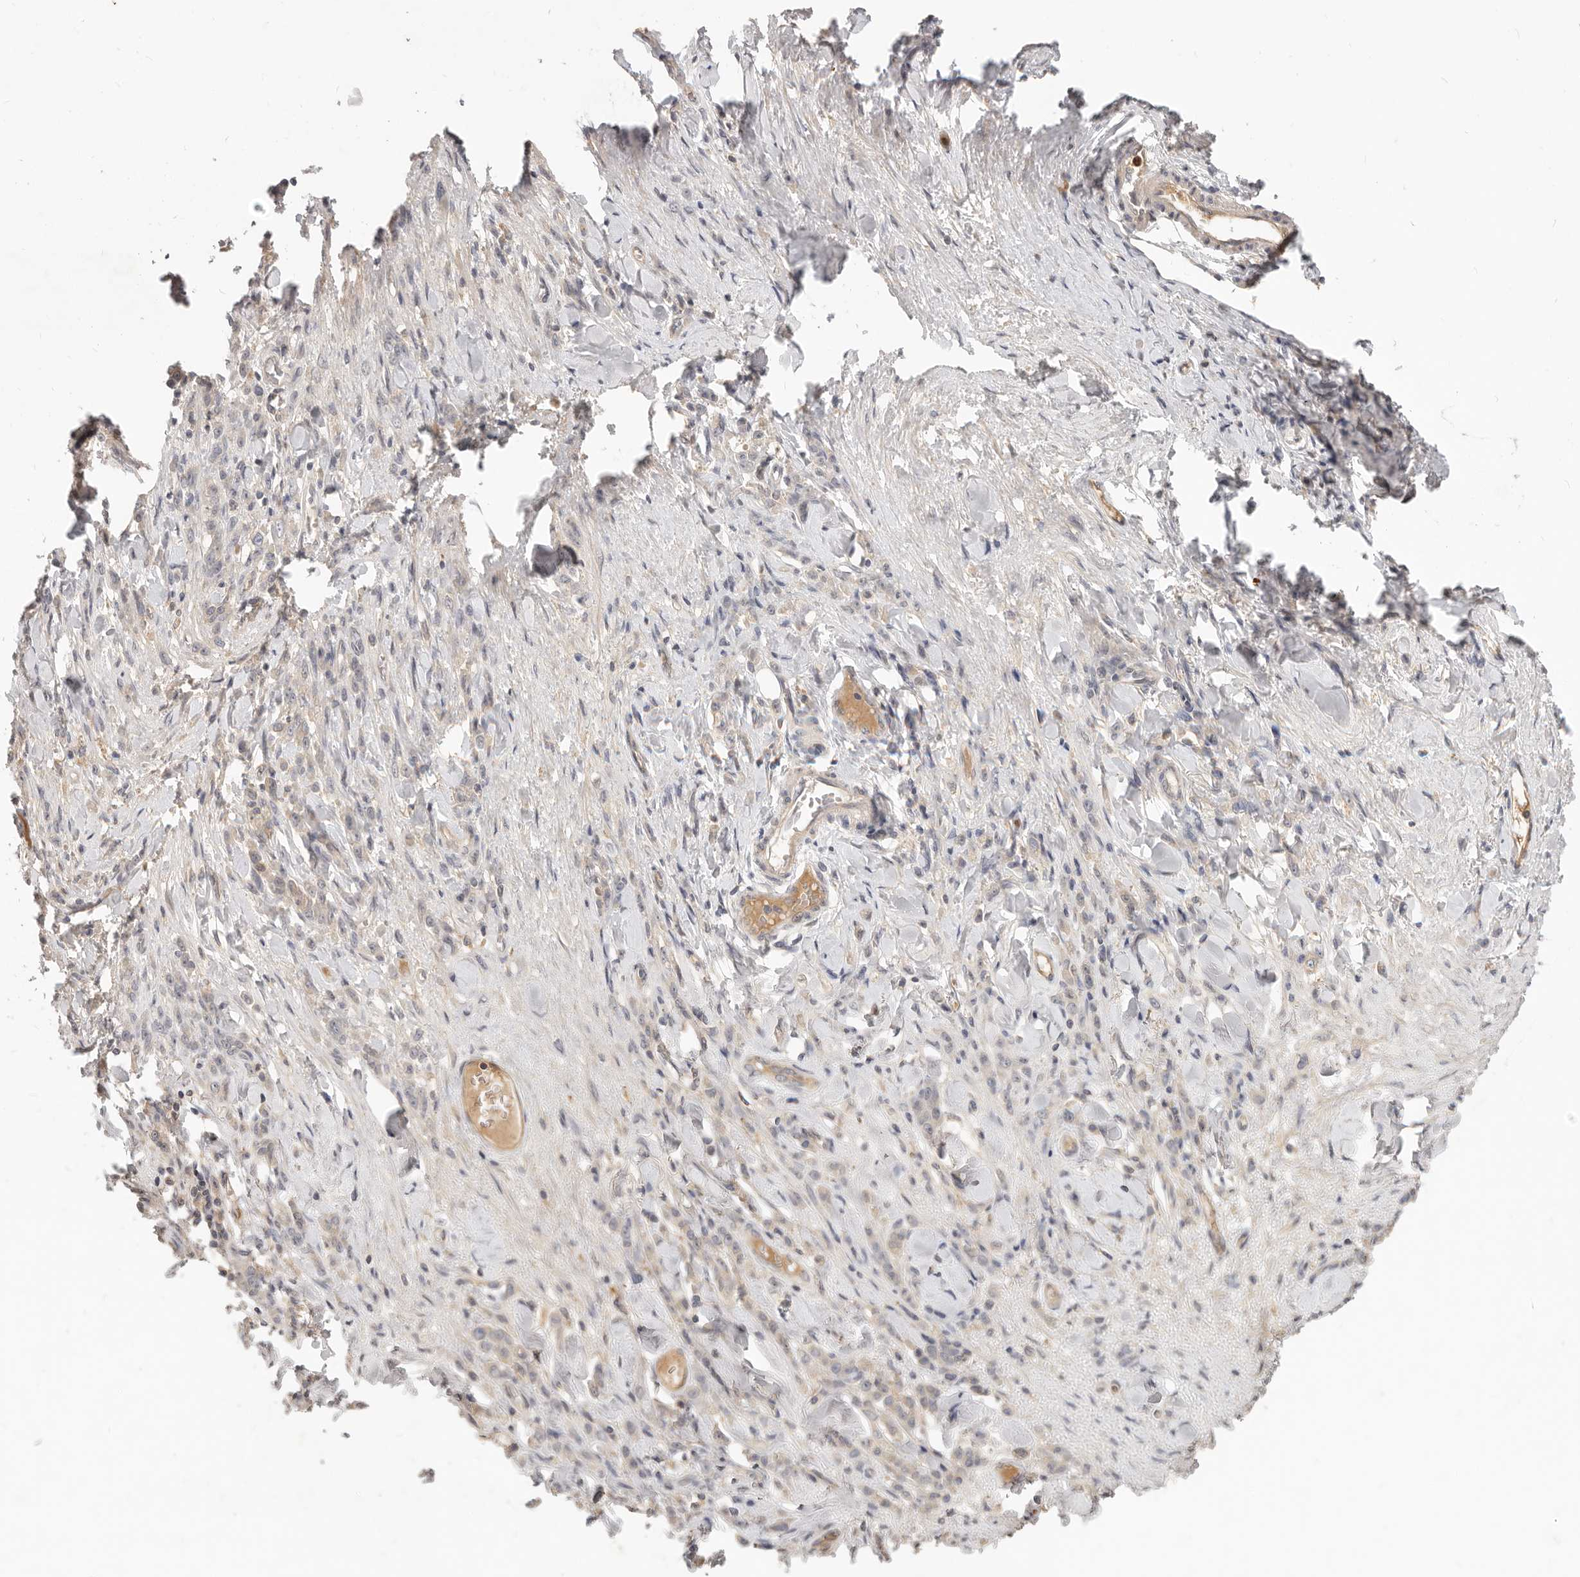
{"staining": {"intensity": "negative", "quantity": "none", "location": "none"}, "tissue": "stomach cancer", "cell_type": "Tumor cells", "image_type": "cancer", "snomed": [{"axis": "morphology", "description": "Normal tissue, NOS"}, {"axis": "morphology", "description": "Adenocarcinoma, NOS"}, {"axis": "topography", "description": "Stomach"}], "caption": "The micrograph reveals no significant positivity in tumor cells of adenocarcinoma (stomach).", "gene": "USP49", "patient": {"sex": "male", "age": 82}}